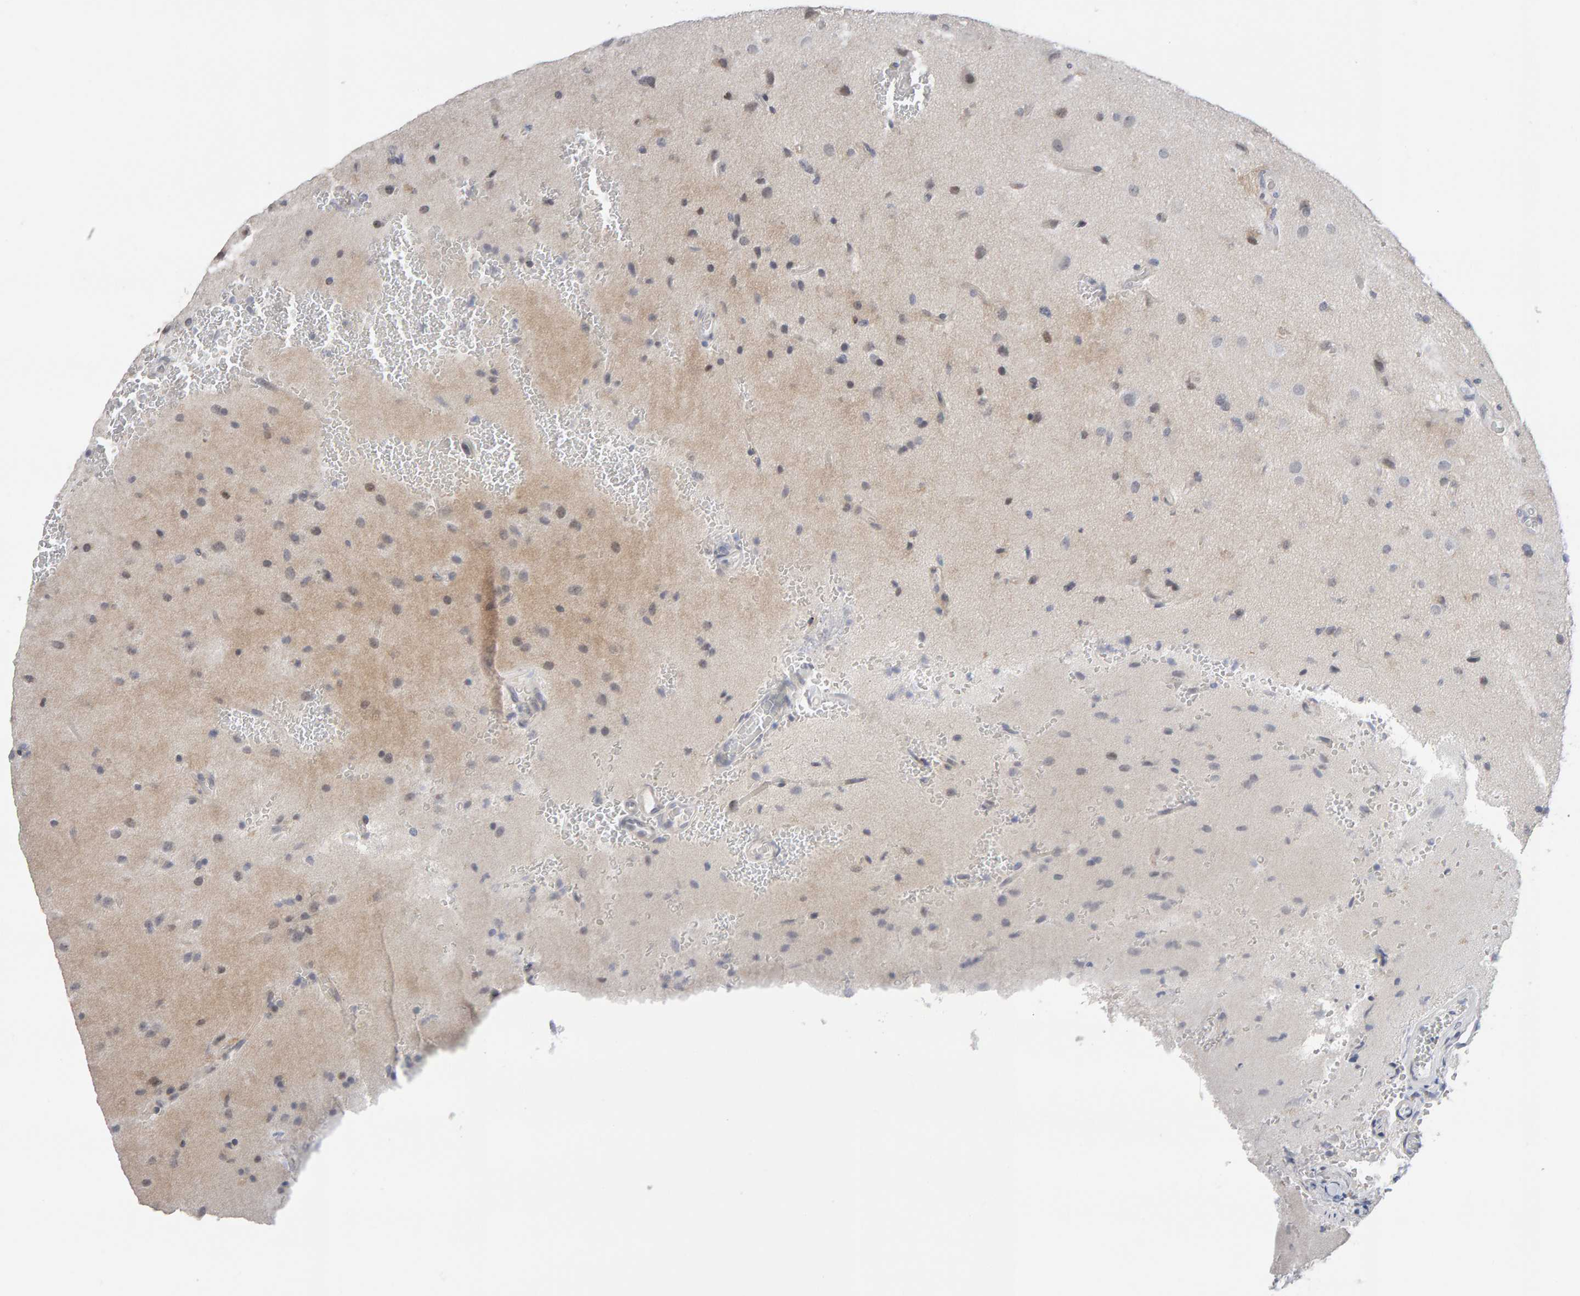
{"staining": {"intensity": "weak", "quantity": "<25%", "location": "nuclear"}, "tissue": "glioma", "cell_type": "Tumor cells", "image_type": "cancer", "snomed": [{"axis": "morphology", "description": "Normal tissue, NOS"}, {"axis": "morphology", "description": "Glioma, malignant, High grade"}, {"axis": "topography", "description": "Cerebral cortex"}], "caption": "Immunohistochemistry (IHC) histopathology image of human malignant glioma (high-grade) stained for a protein (brown), which reveals no positivity in tumor cells.", "gene": "HNF4A", "patient": {"sex": "male", "age": 77}}